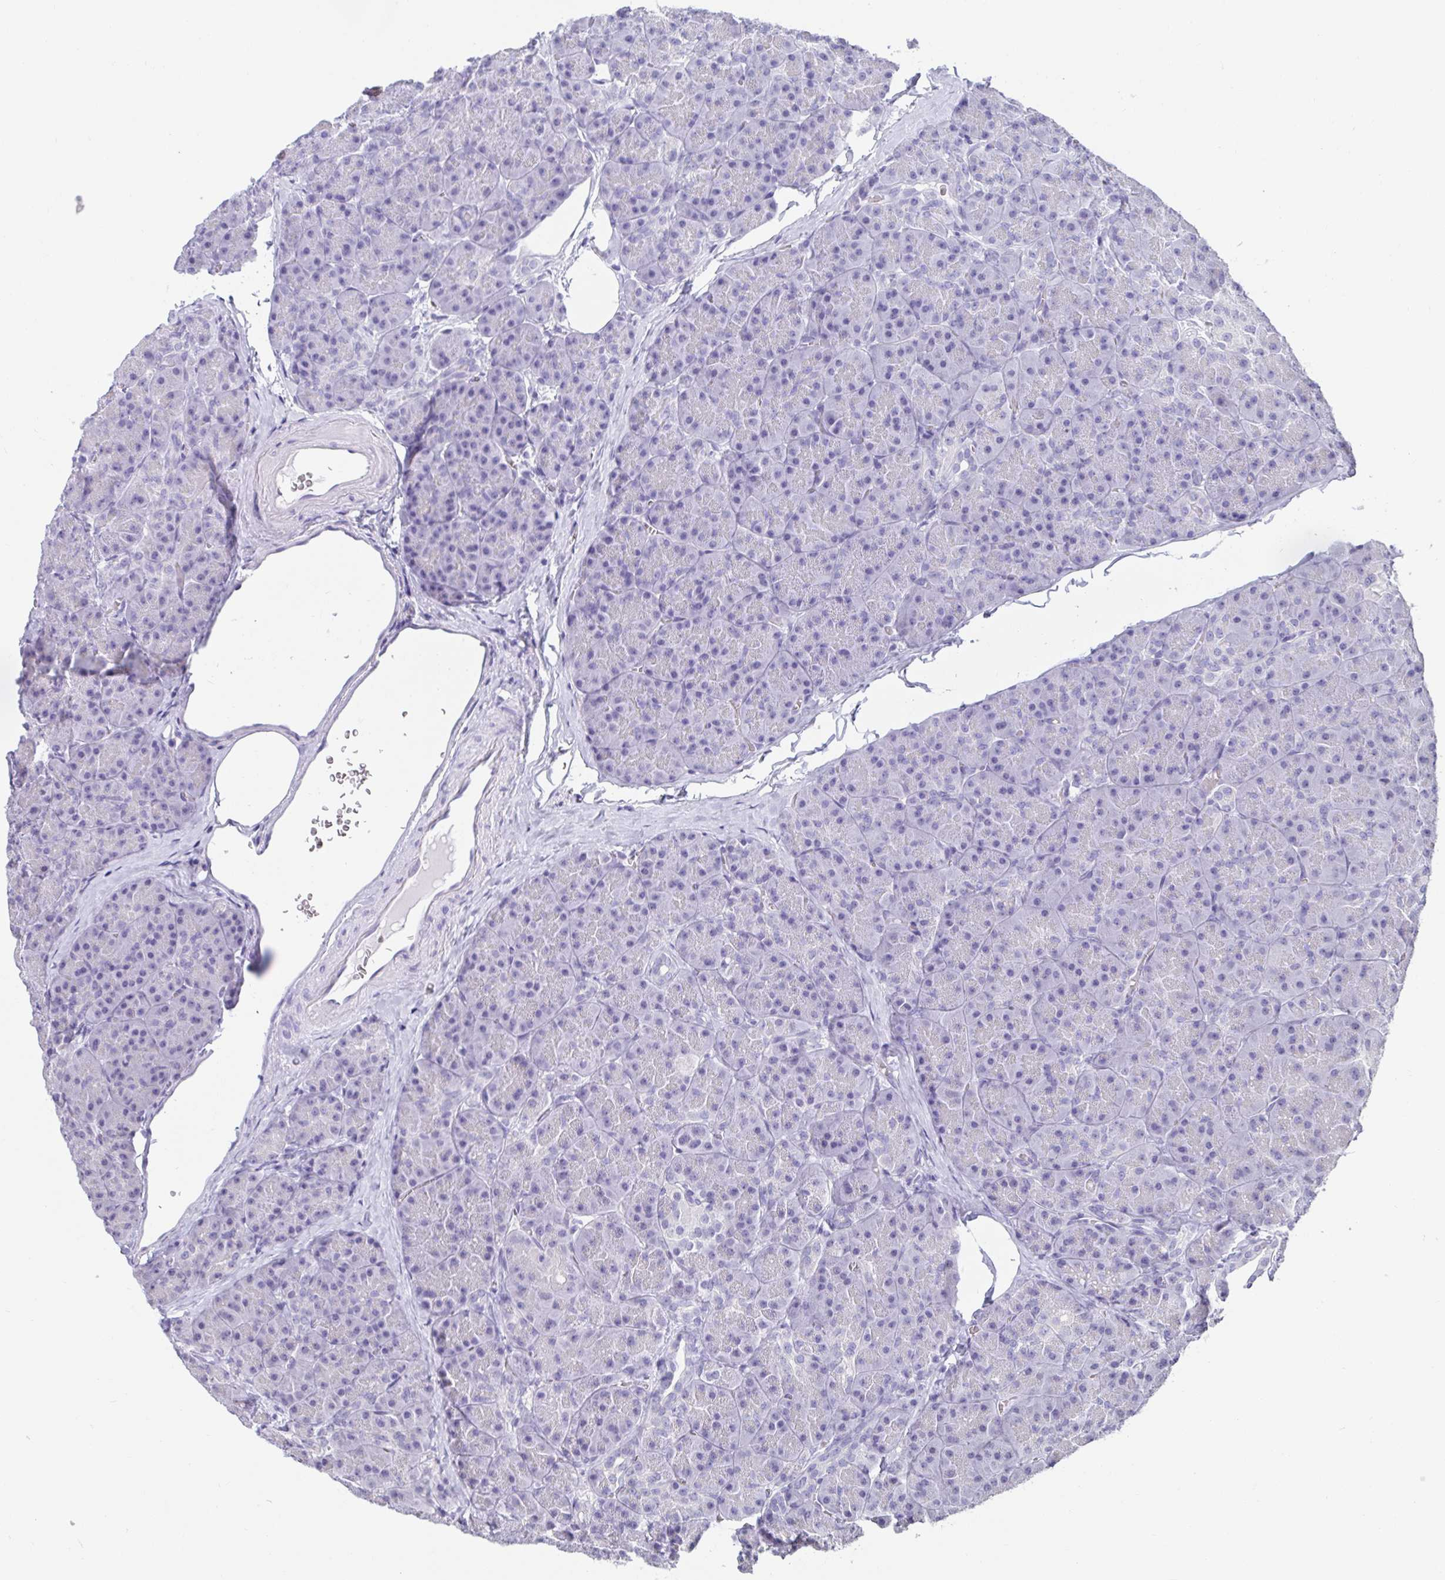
{"staining": {"intensity": "negative", "quantity": "none", "location": "none"}, "tissue": "pancreas", "cell_type": "Exocrine glandular cells", "image_type": "normal", "snomed": [{"axis": "morphology", "description": "Normal tissue, NOS"}, {"axis": "topography", "description": "Pancreas"}], "caption": "There is no significant expression in exocrine glandular cells of pancreas. Nuclei are stained in blue.", "gene": "ANLN", "patient": {"sex": "male", "age": 57}}